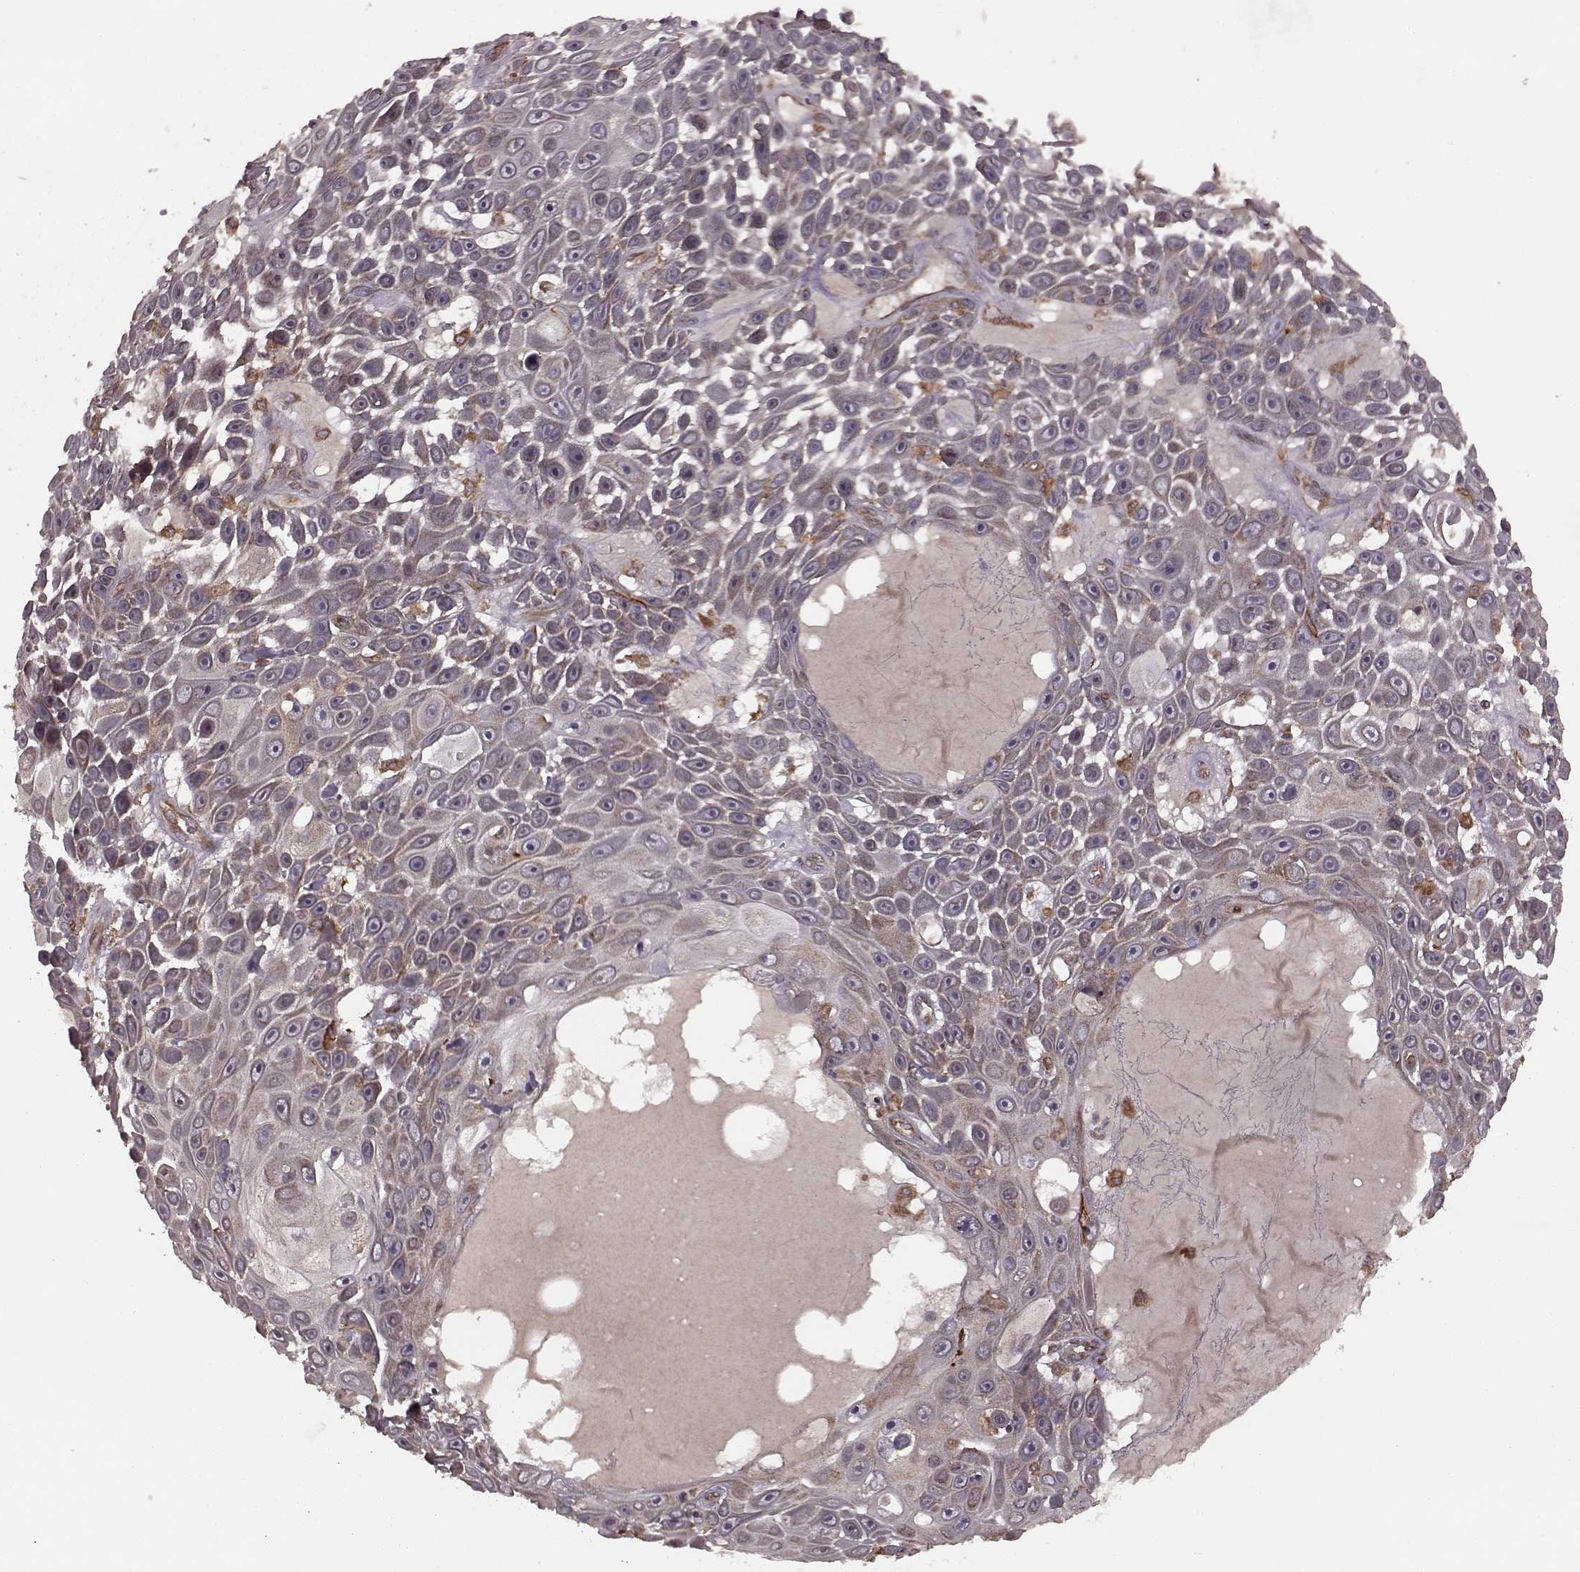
{"staining": {"intensity": "weak", "quantity": ">75%", "location": "cytoplasmic/membranous"}, "tissue": "skin cancer", "cell_type": "Tumor cells", "image_type": "cancer", "snomed": [{"axis": "morphology", "description": "Squamous cell carcinoma, NOS"}, {"axis": "topography", "description": "Skin"}], "caption": "Weak cytoplasmic/membranous positivity for a protein is seen in approximately >75% of tumor cells of skin cancer using immunohistochemistry.", "gene": "AGPAT1", "patient": {"sex": "male", "age": 82}}